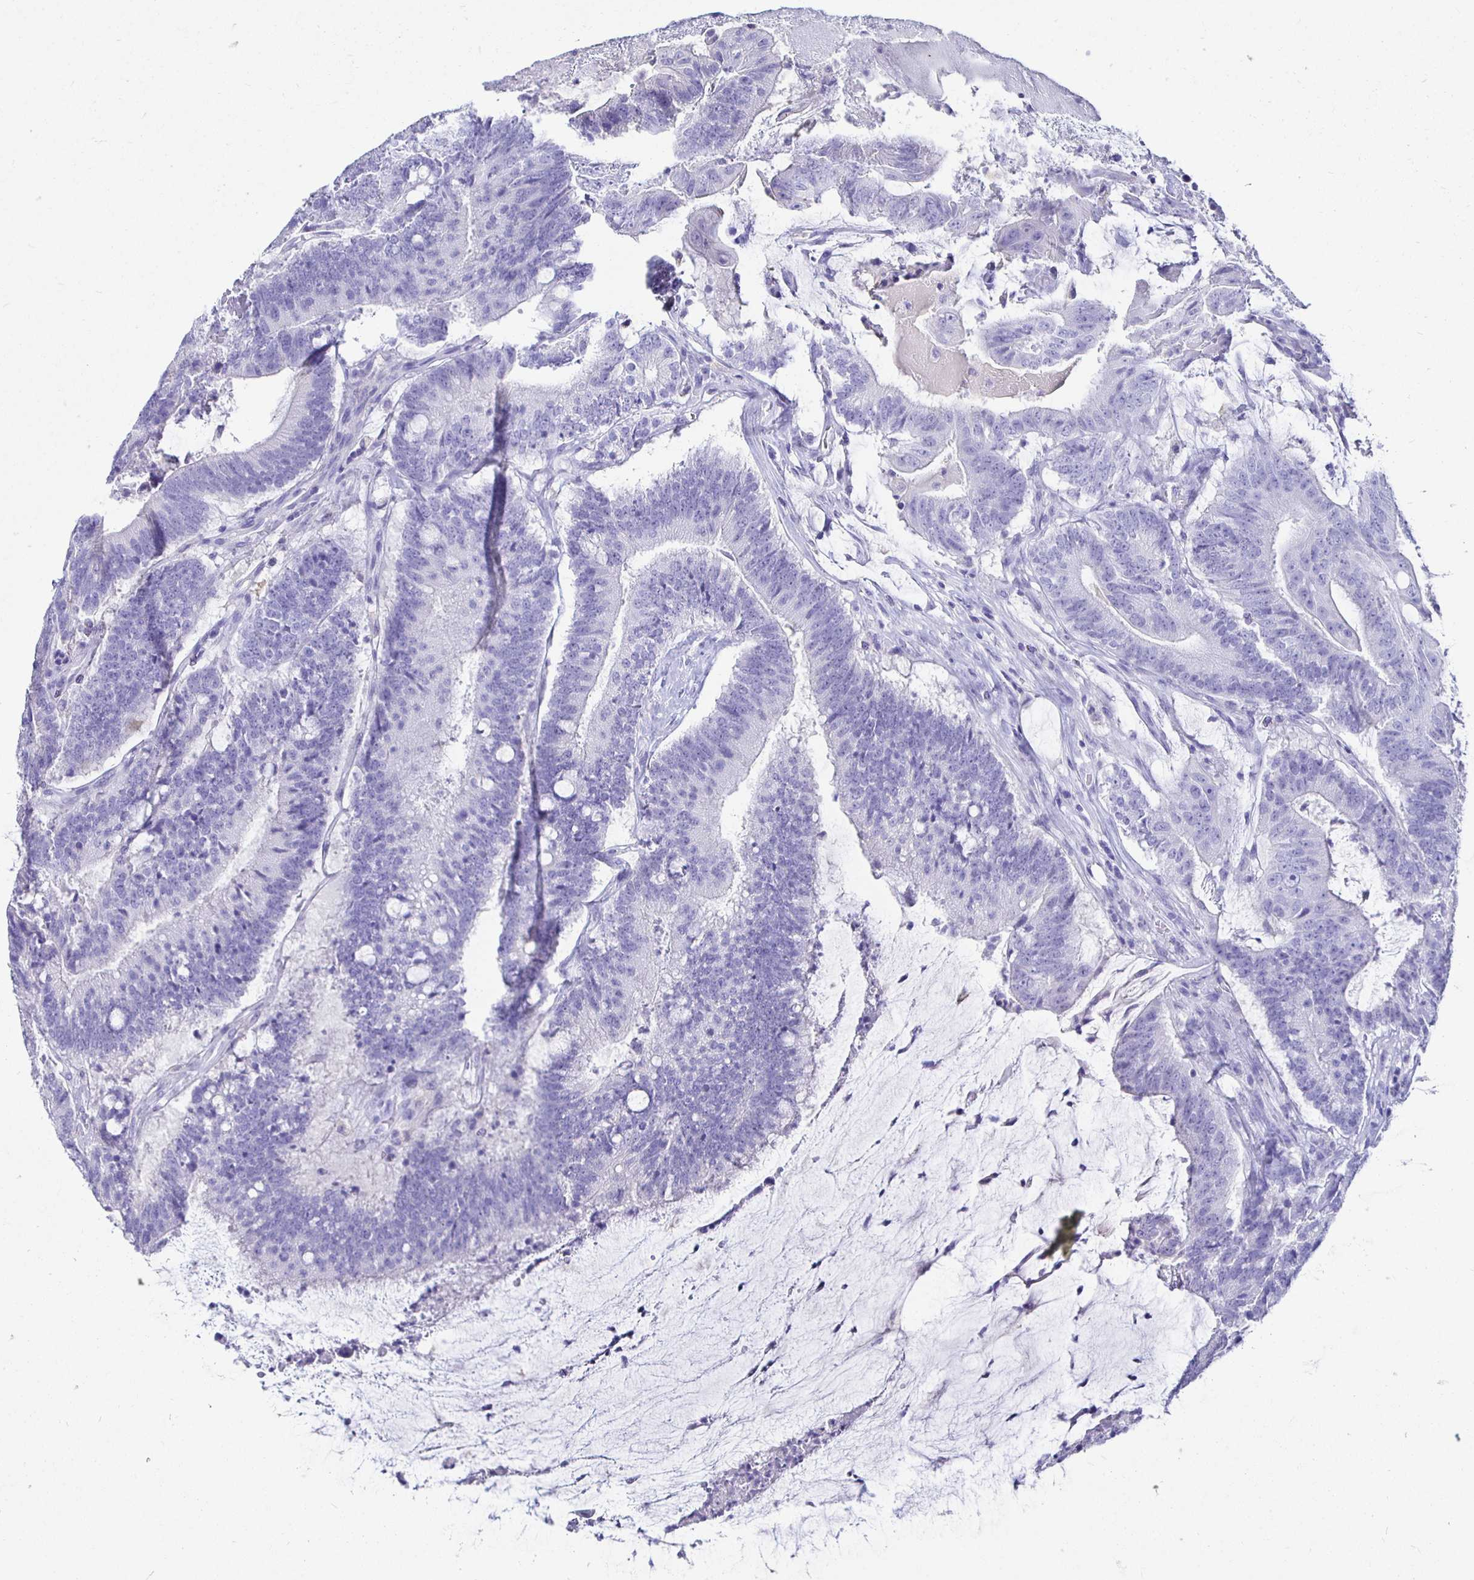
{"staining": {"intensity": "negative", "quantity": "none", "location": "none"}, "tissue": "colorectal cancer", "cell_type": "Tumor cells", "image_type": "cancer", "snomed": [{"axis": "morphology", "description": "Adenocarcinoma, NOS"}, {"axis": "topography", "description": "Colon"}], "caption": "Colorectal cancer stained for a protein using immunohistochemistry (IHC) exhibits no expression tumor cells.", "gene": "UMOD", "patient": {"sex": "female", "age": 43}}